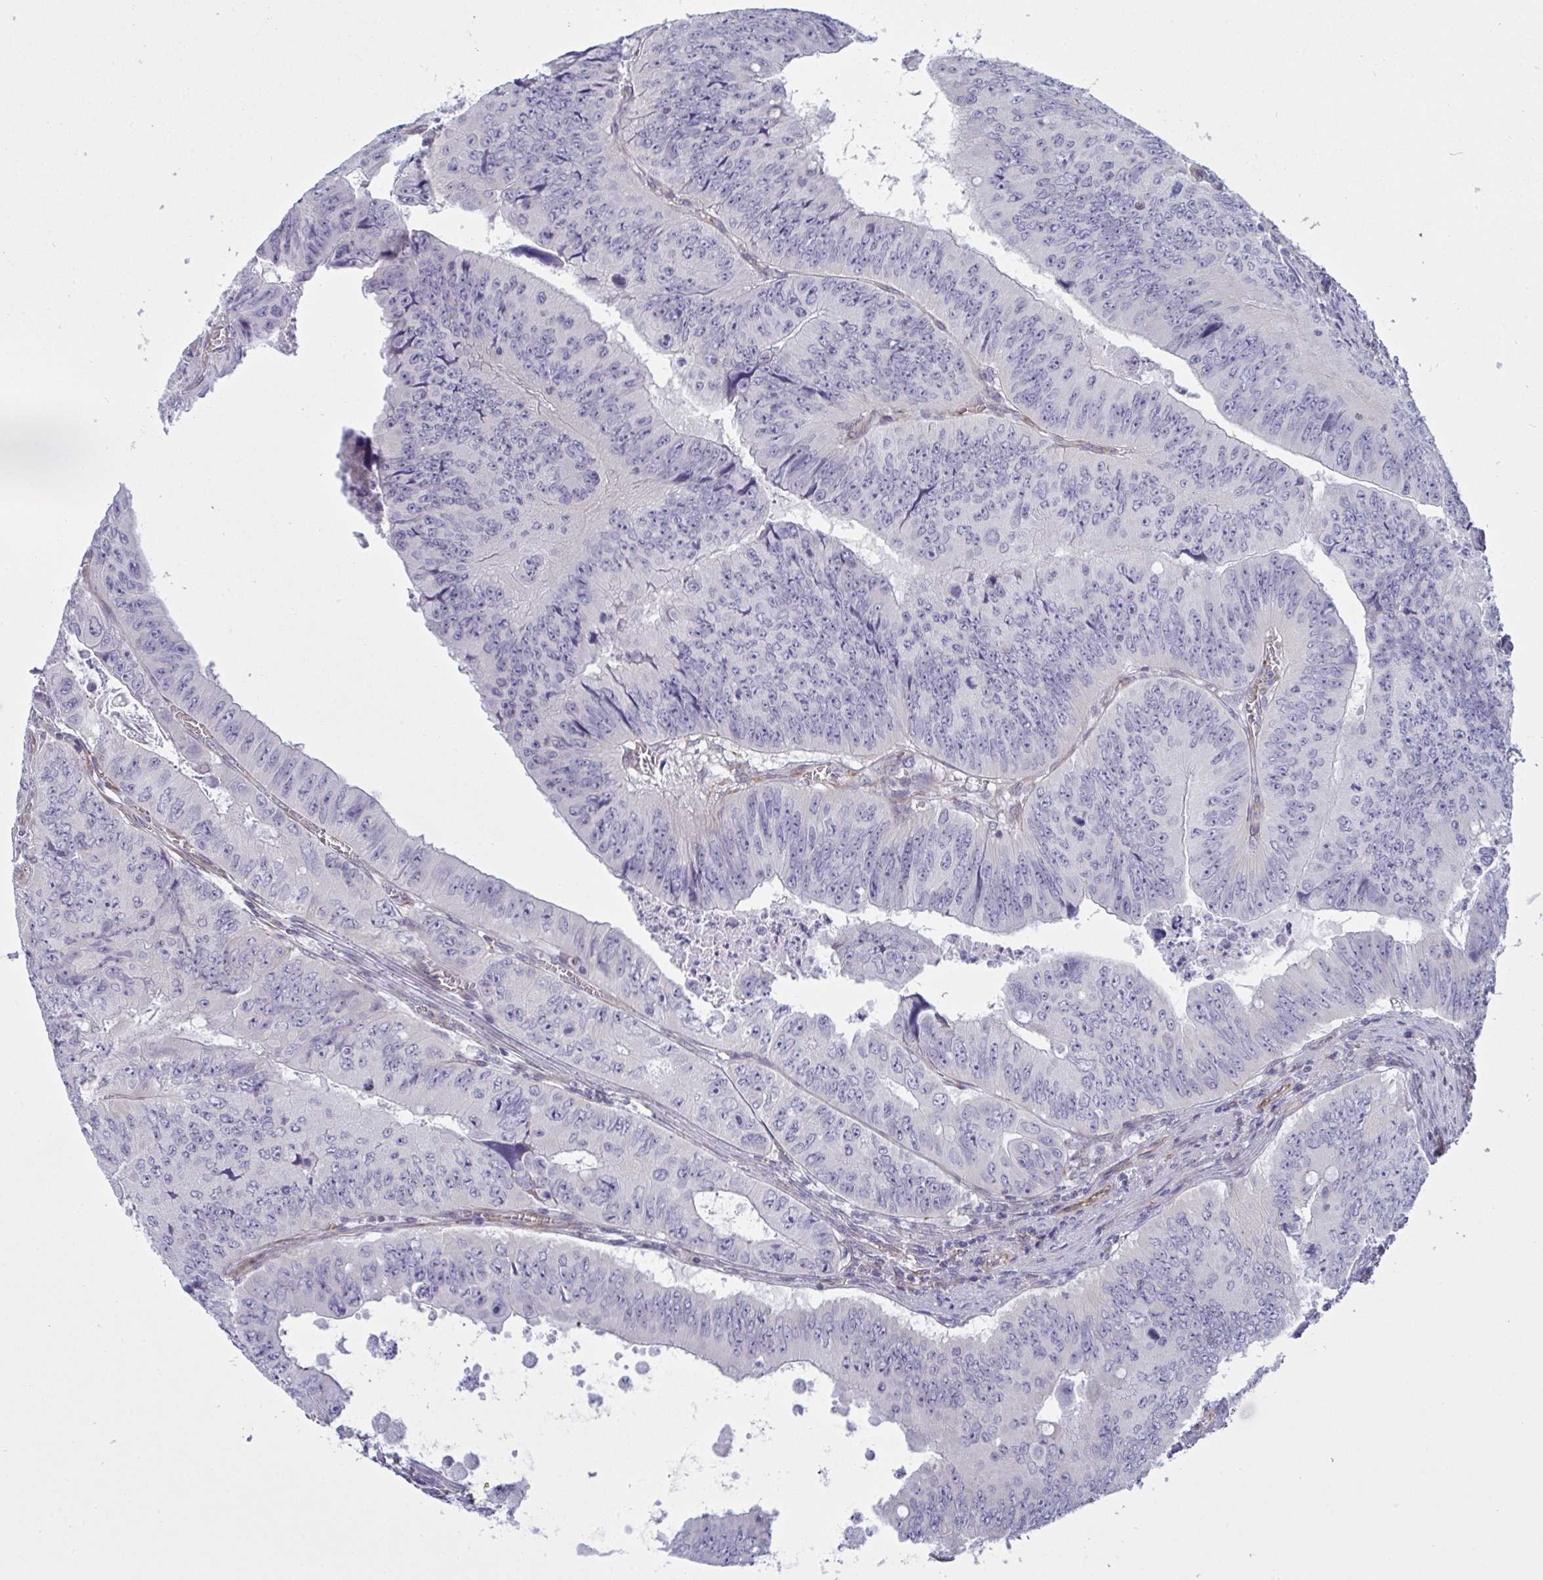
{"staining": {"intensity": "negative", "quantity": "none", "location": "none"}, "tissue": "colorectal cancer", "cell_type": "Tumor cells", "image_type": "cancer", "snomed": [{"axis": "morphology", "description": "Adenocarcinoma, NOS"}, {"axis": "topography", "description": "Colon"}], "caption": "This is an immunohistochemistry (IHC) histopathology image of human colorectal adenocarcinoma. There is no expression in tumor cells.", "gene": "DCBLD1", "patient": {"sex": "female", "age": 84}}